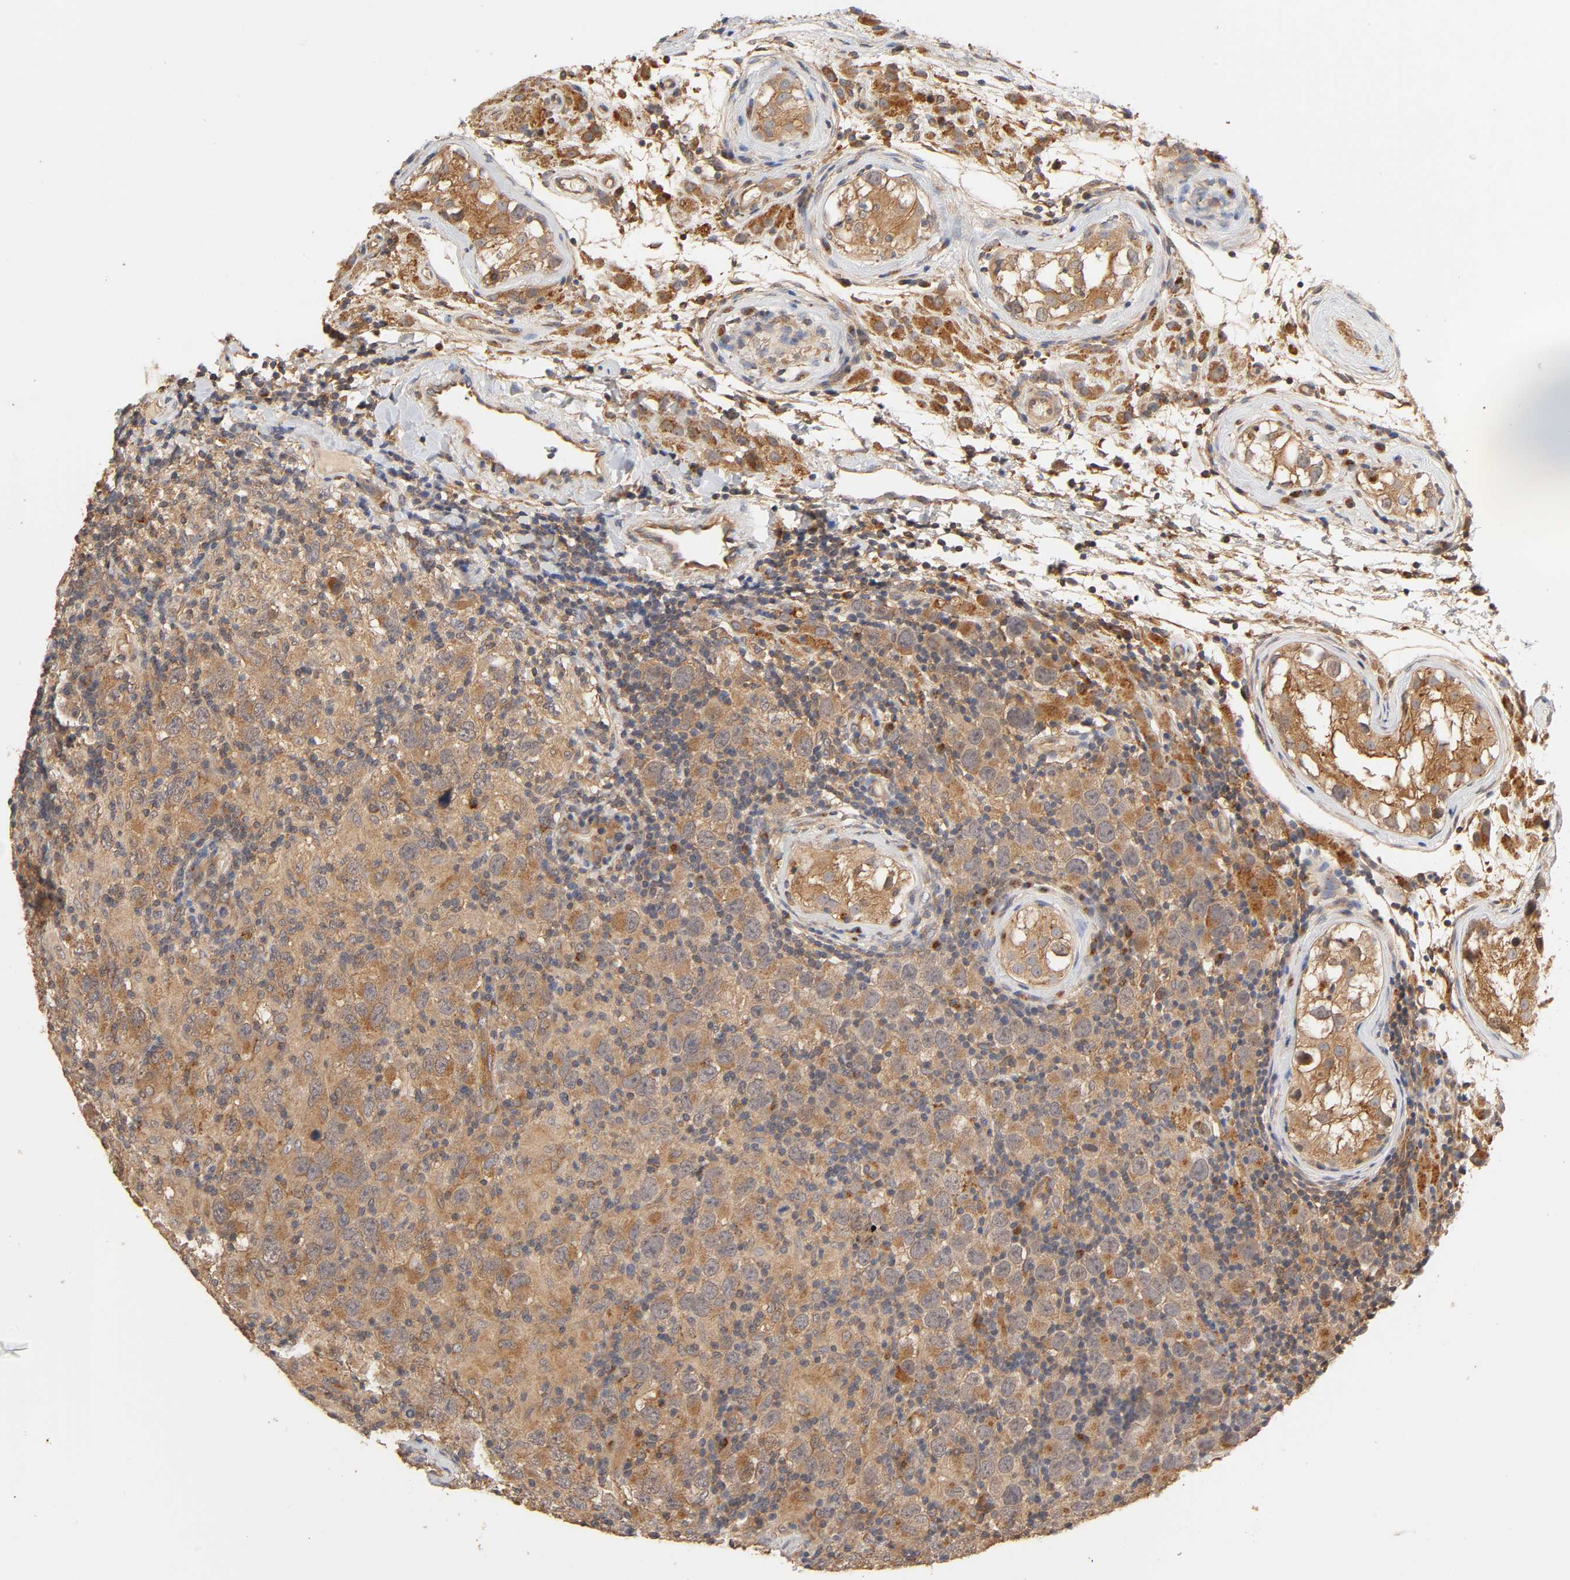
{"staining": {"intensity": "strong", "quantity": ">75%", "location": "cytoplasmic/membranous"}, "tissue": "testis cancer", "cell_type": "Tumor cells", "image_type": "cancer", "snomed": [{"axis": "morphology", "description": "Carcinoma, Embryonal, NOS"}, {"axis": "topography", "description": "Testis"}], "caption": "Protein expression analysis of testis embryonal carcinoma exhibits strong cytoplasmic/membranous staining in about >75% of tumor cells.", "gene": "EPS8", "patient": {"sex": "male", "age": 21}}